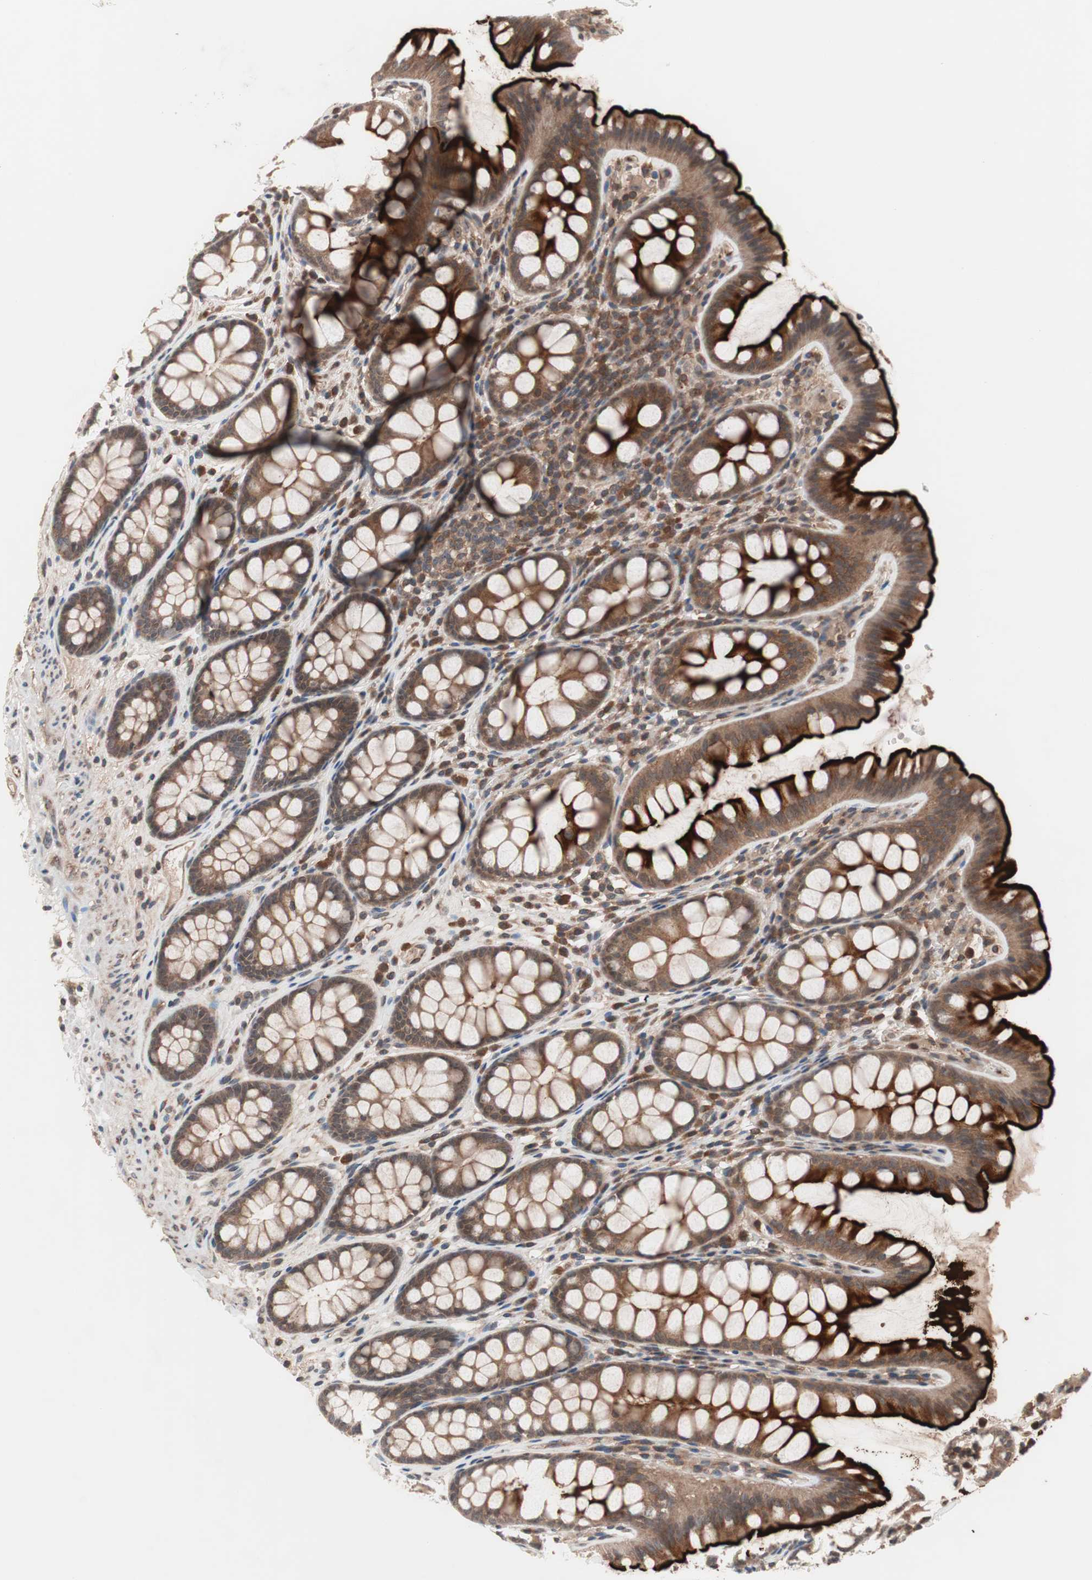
{"staining": {"intensity": "moderate", "quantity": ">75%", "location": "cytoplasmic/membranous"}, "tissue": "colon", "cell_type": "Endothelial cells", "image_type": "normal", "snomed": [{"axis": "morphology", "description": "Normal tissue, NOS"}, {"axis": "topography", "description": "Colon"}], "caption": "Moderate cytoplasmic/membranous staining is present in approximately >75% of endothelial cells in normal colon.", "gene": "IRS1", "patient": {"sex": "female", "age": 55}}